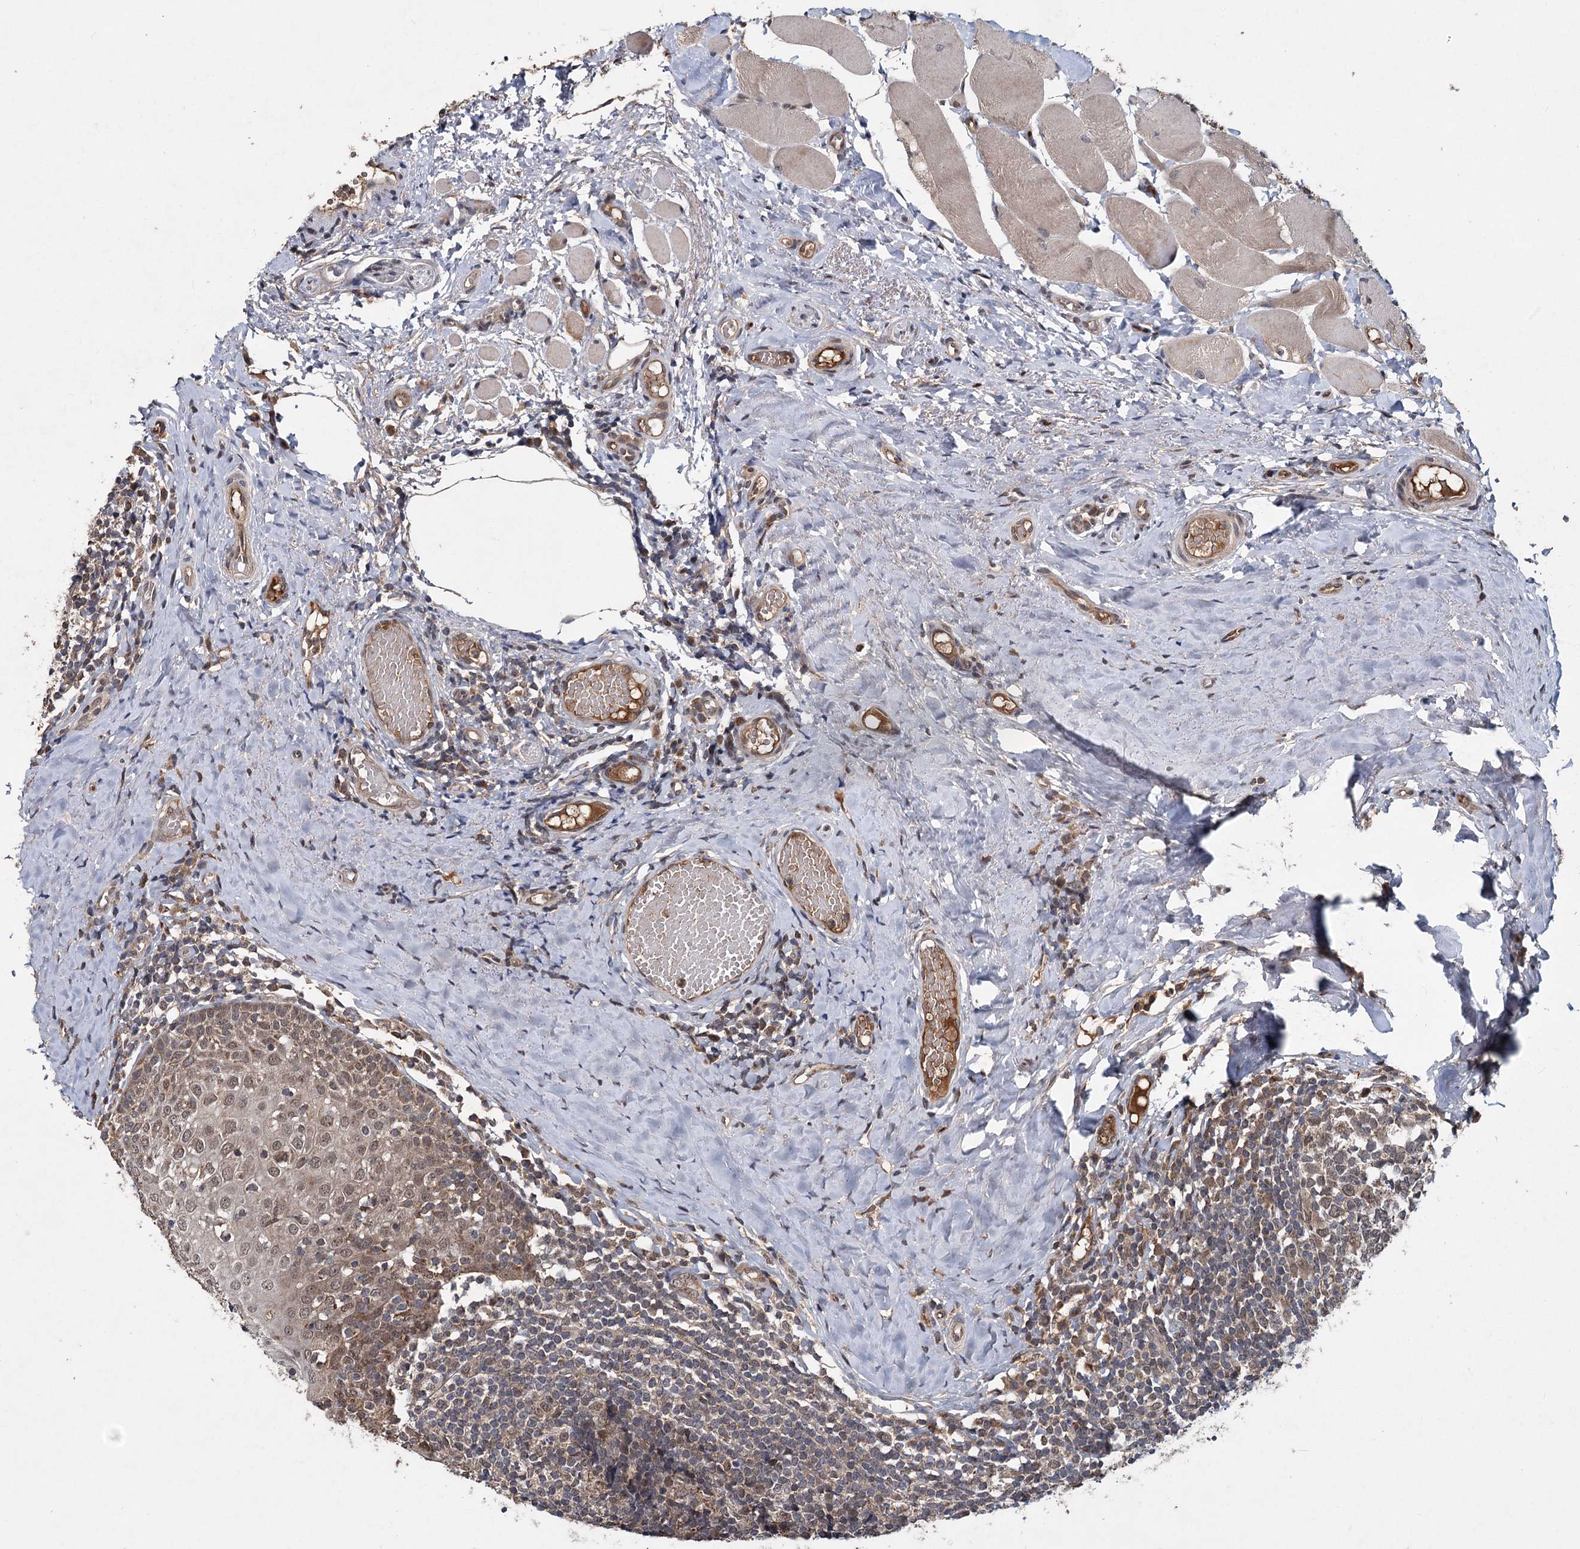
{"staining": {"intensity": "moderate", "quantity": "25%-75%", "location": "nuclear"}, "tissue": "tonsil", "cell_type": "Germinal center cells", "image_type": "normal", "snomed": [{"axis": "morphology", "description": "Normal tissue, NOS"}, {"axis": "topography", "description": "Tonsil"}], "caption": "Immunohistochemical staining of normal tonsil displays 25%-75% levels of moderate nuclear protein positivity in approximately 25%-75% of germinal center cells.", "gene": "MYG1", "patient": {"sex": "female", "age": 19}}